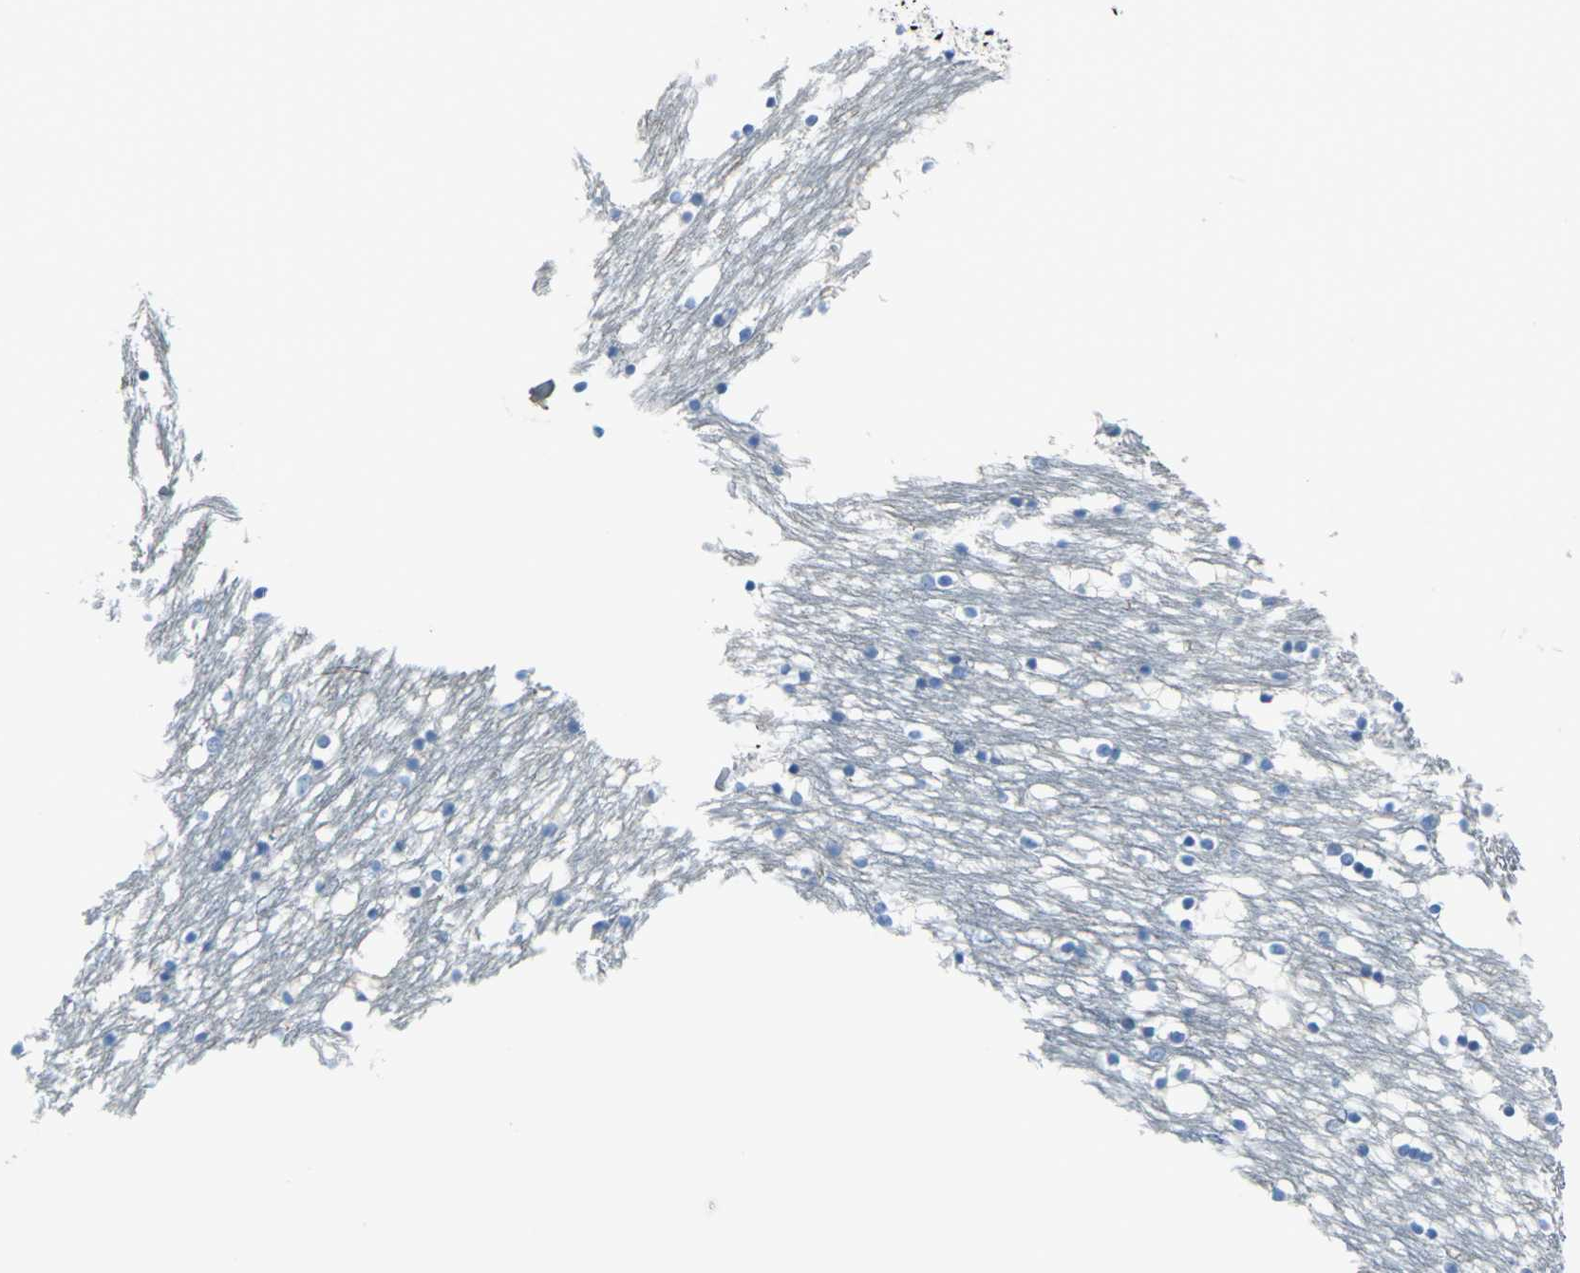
{"staining": {"intensity": "negative", "quantity": "none", "location": "none"}, "tissue": "caudate", "cell_type": "Glial cells", "image_type": "normal", "snomed": [{"axis": "morphology", "description": "Normal tissue, NOS"}, {"axis": "topography", "description": "Lateral ventricle wall"}], "caption": "The image exhibits no staining of glial cells in benign caudate.", "gene": "MUC4", "patient": {"sex": "male", "age": 45}}